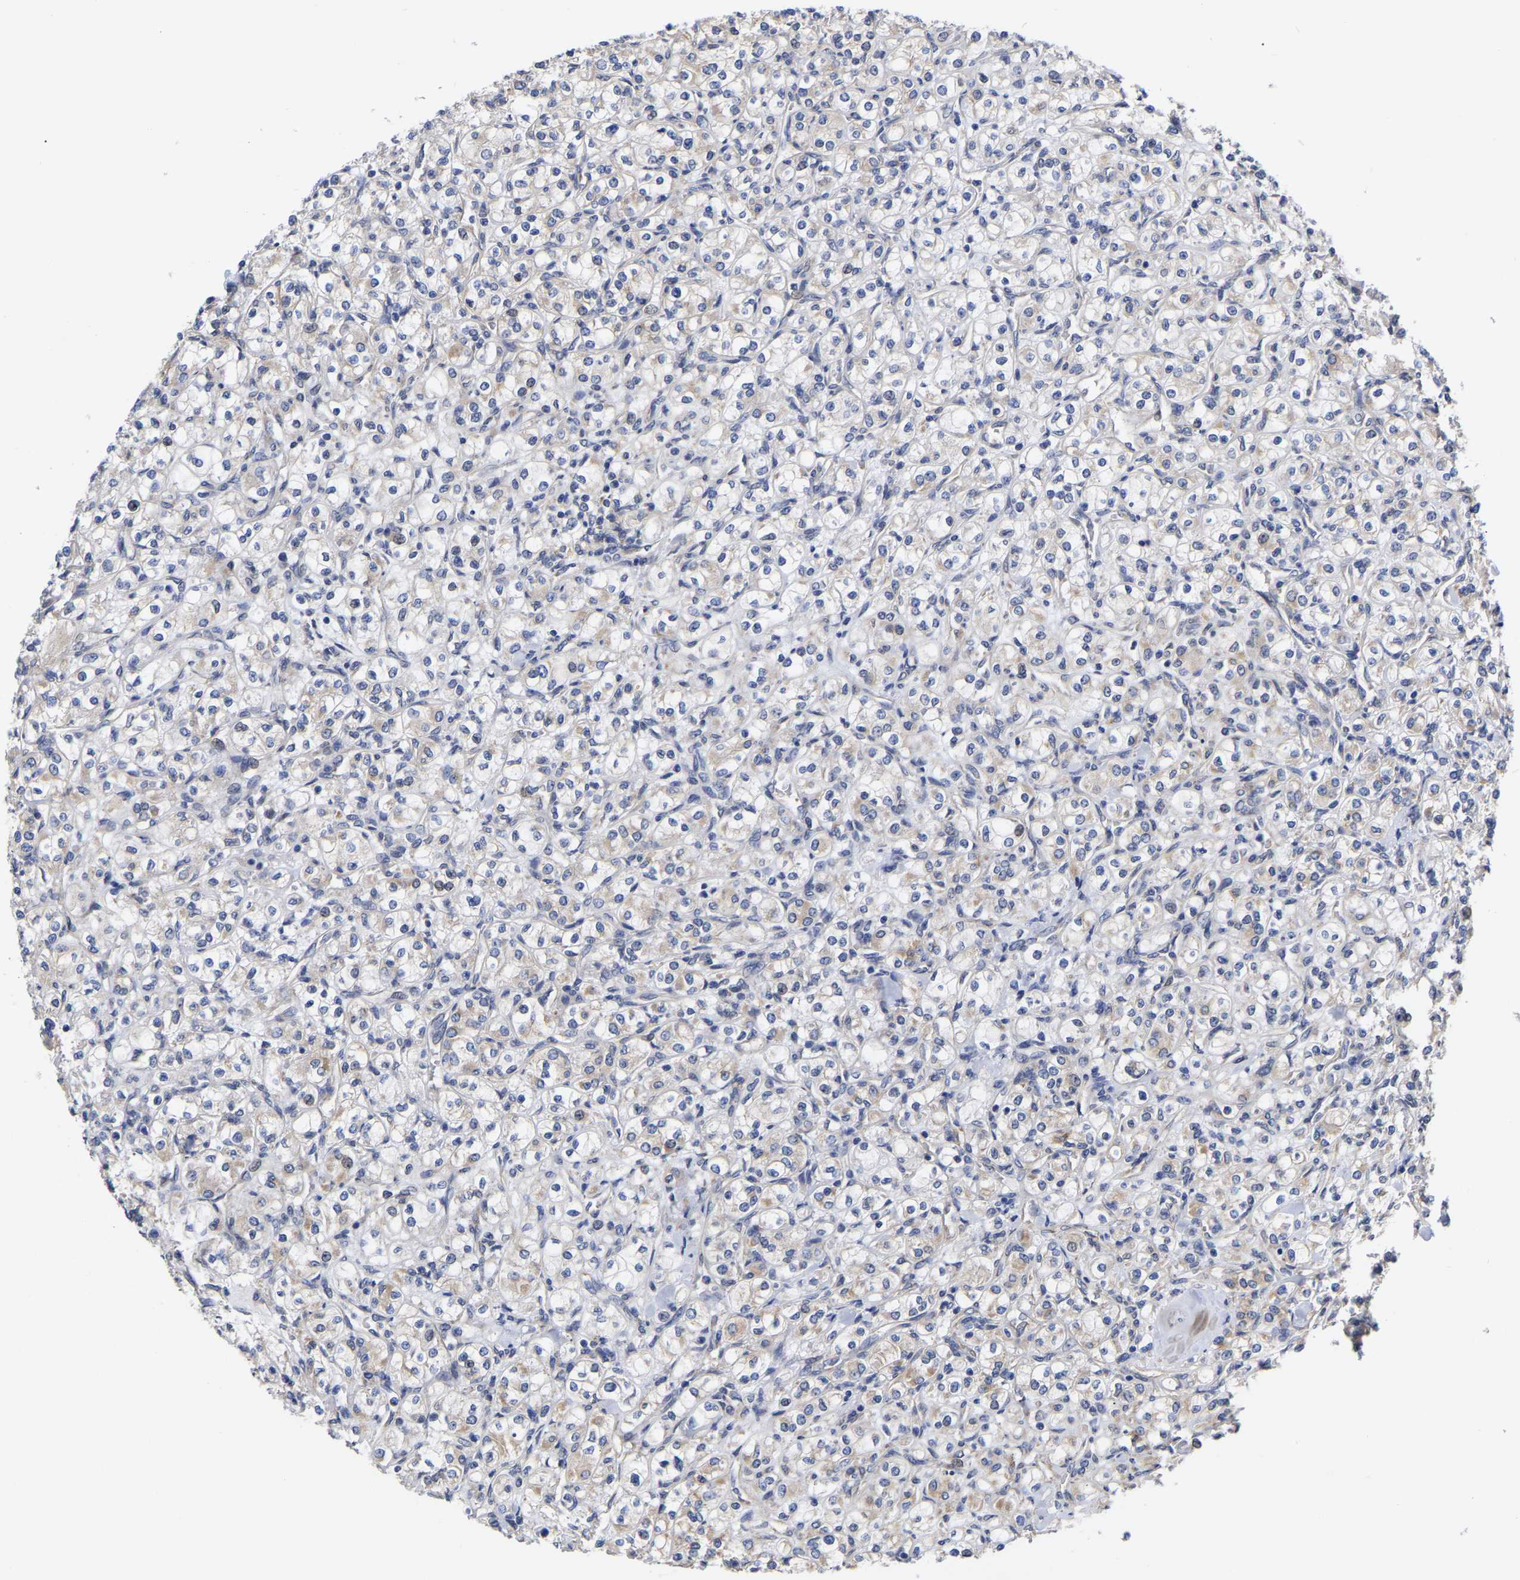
{"staining": {"intensity": "weak", "quantity": "<25%", "location": "cytoplasmic/membranous"}, "tissue": "renal cancer", "cell_type": "Tumor cells", "image_type": "cancer", "snomed": [{"axis": "morphology", "description": "Adenocarcinoma, NOS"}, {"axis": "topography", "description": "Kidney"}], "caption": "IHC photomicrograph of human renal adenocarcinoma stained for a protein (brown), which displays no positivity in tumor cells.", "gene": "CFAP298", "patient": {"sex": "male", "age": 77}}